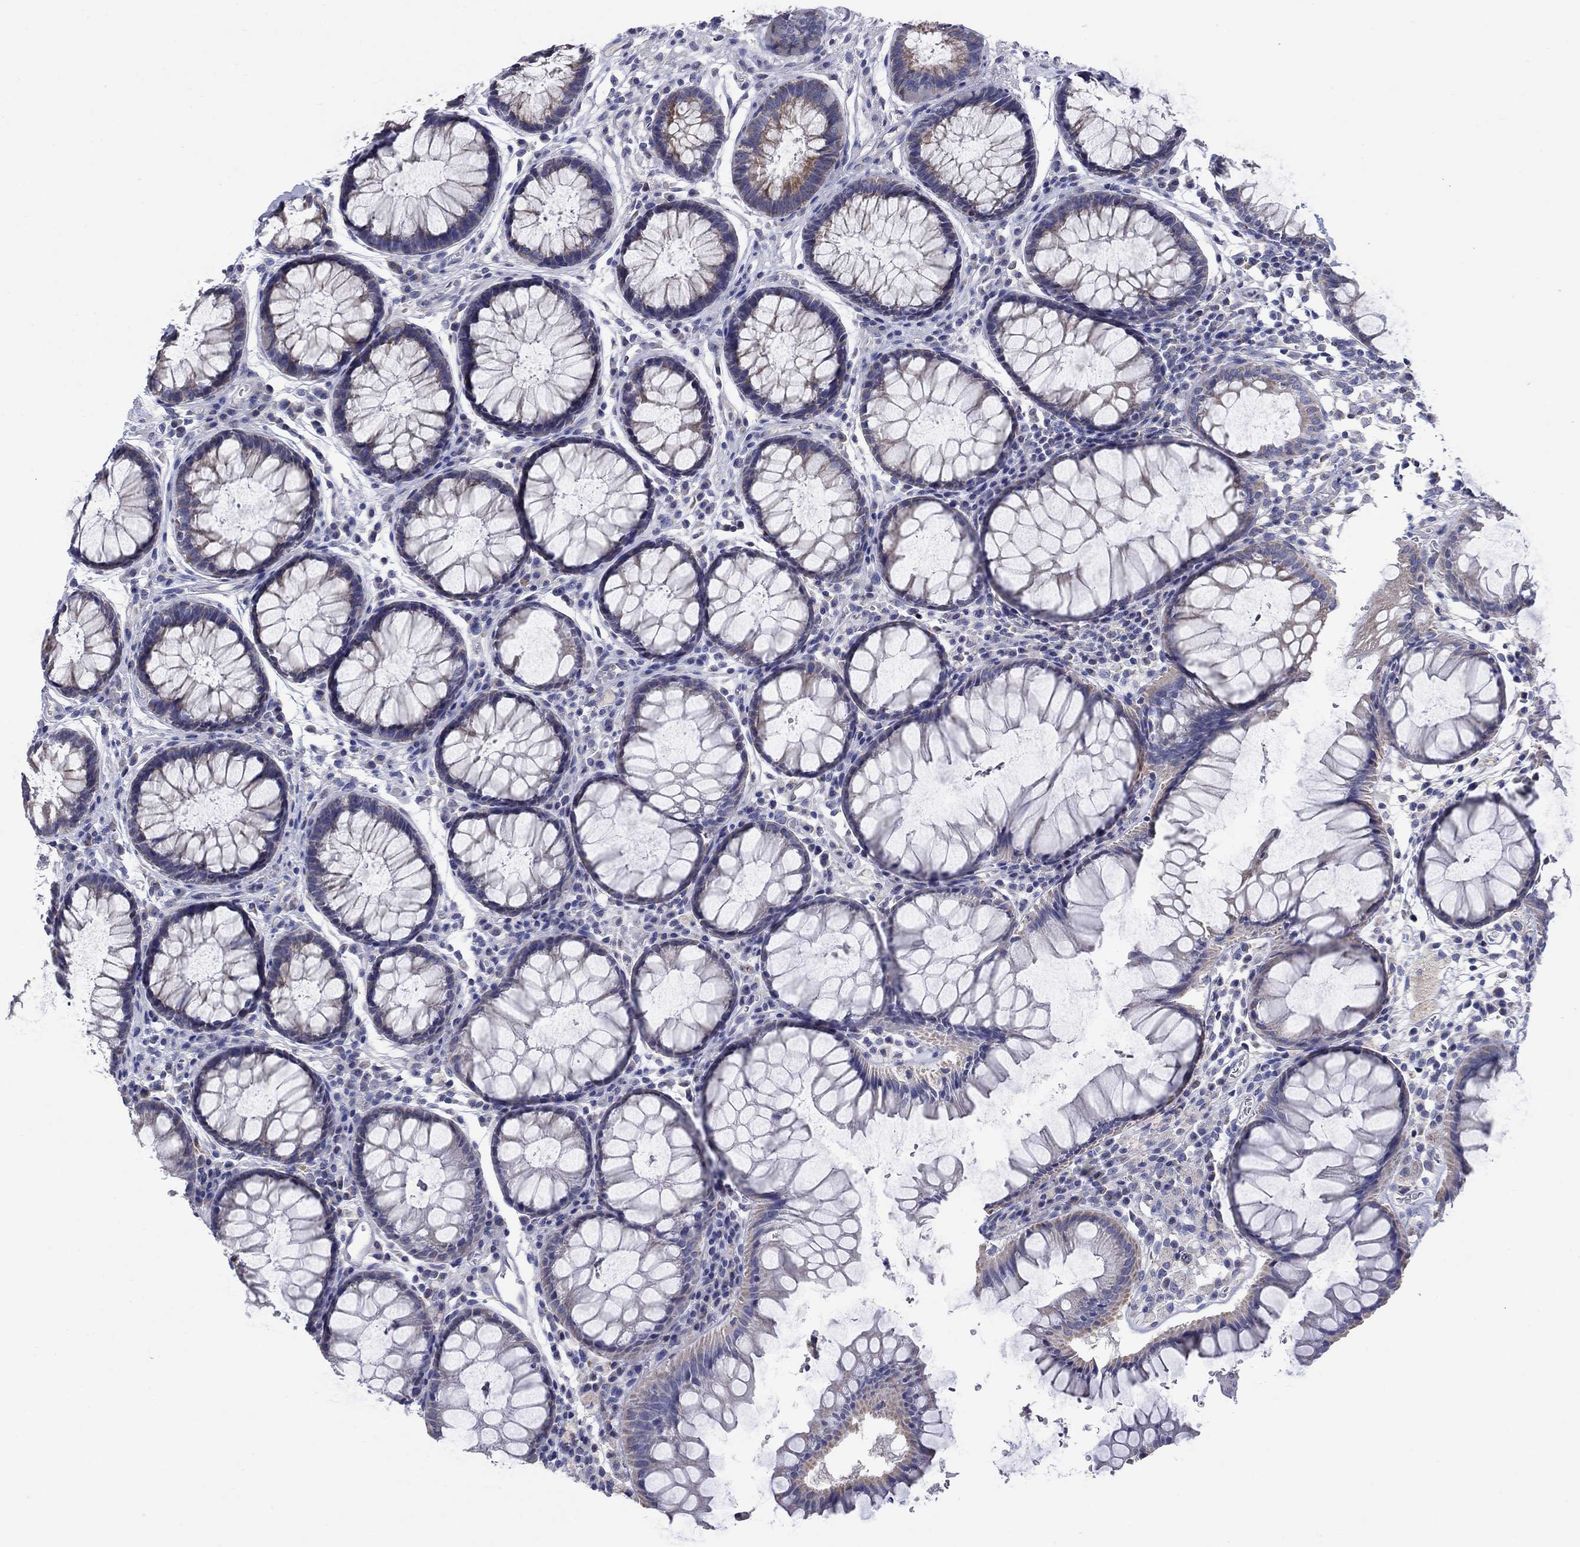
{"staining": {"intensity": "moderate", "quantity": "<25%", "location": "cytoplasmic/membranous"}, "tissue": "rectum", "cell_type": "Glandular cells", "image_type": "normal", "snomed": [{"axis": "morphology", "description": "Normal tissue, NOS"}, {"axis": "topography", "description": "Rectum"}], "caption": "An IHC micrograph of benign tissue is shown. Protein staining in brown labels moderate cytoplasmic/membranous positivity in rectum within glandular cells. (IHC, brightfield microscopy, high magnification).", "gene": "CLVS1", "patient": {"sex": "female", "age": 68}}